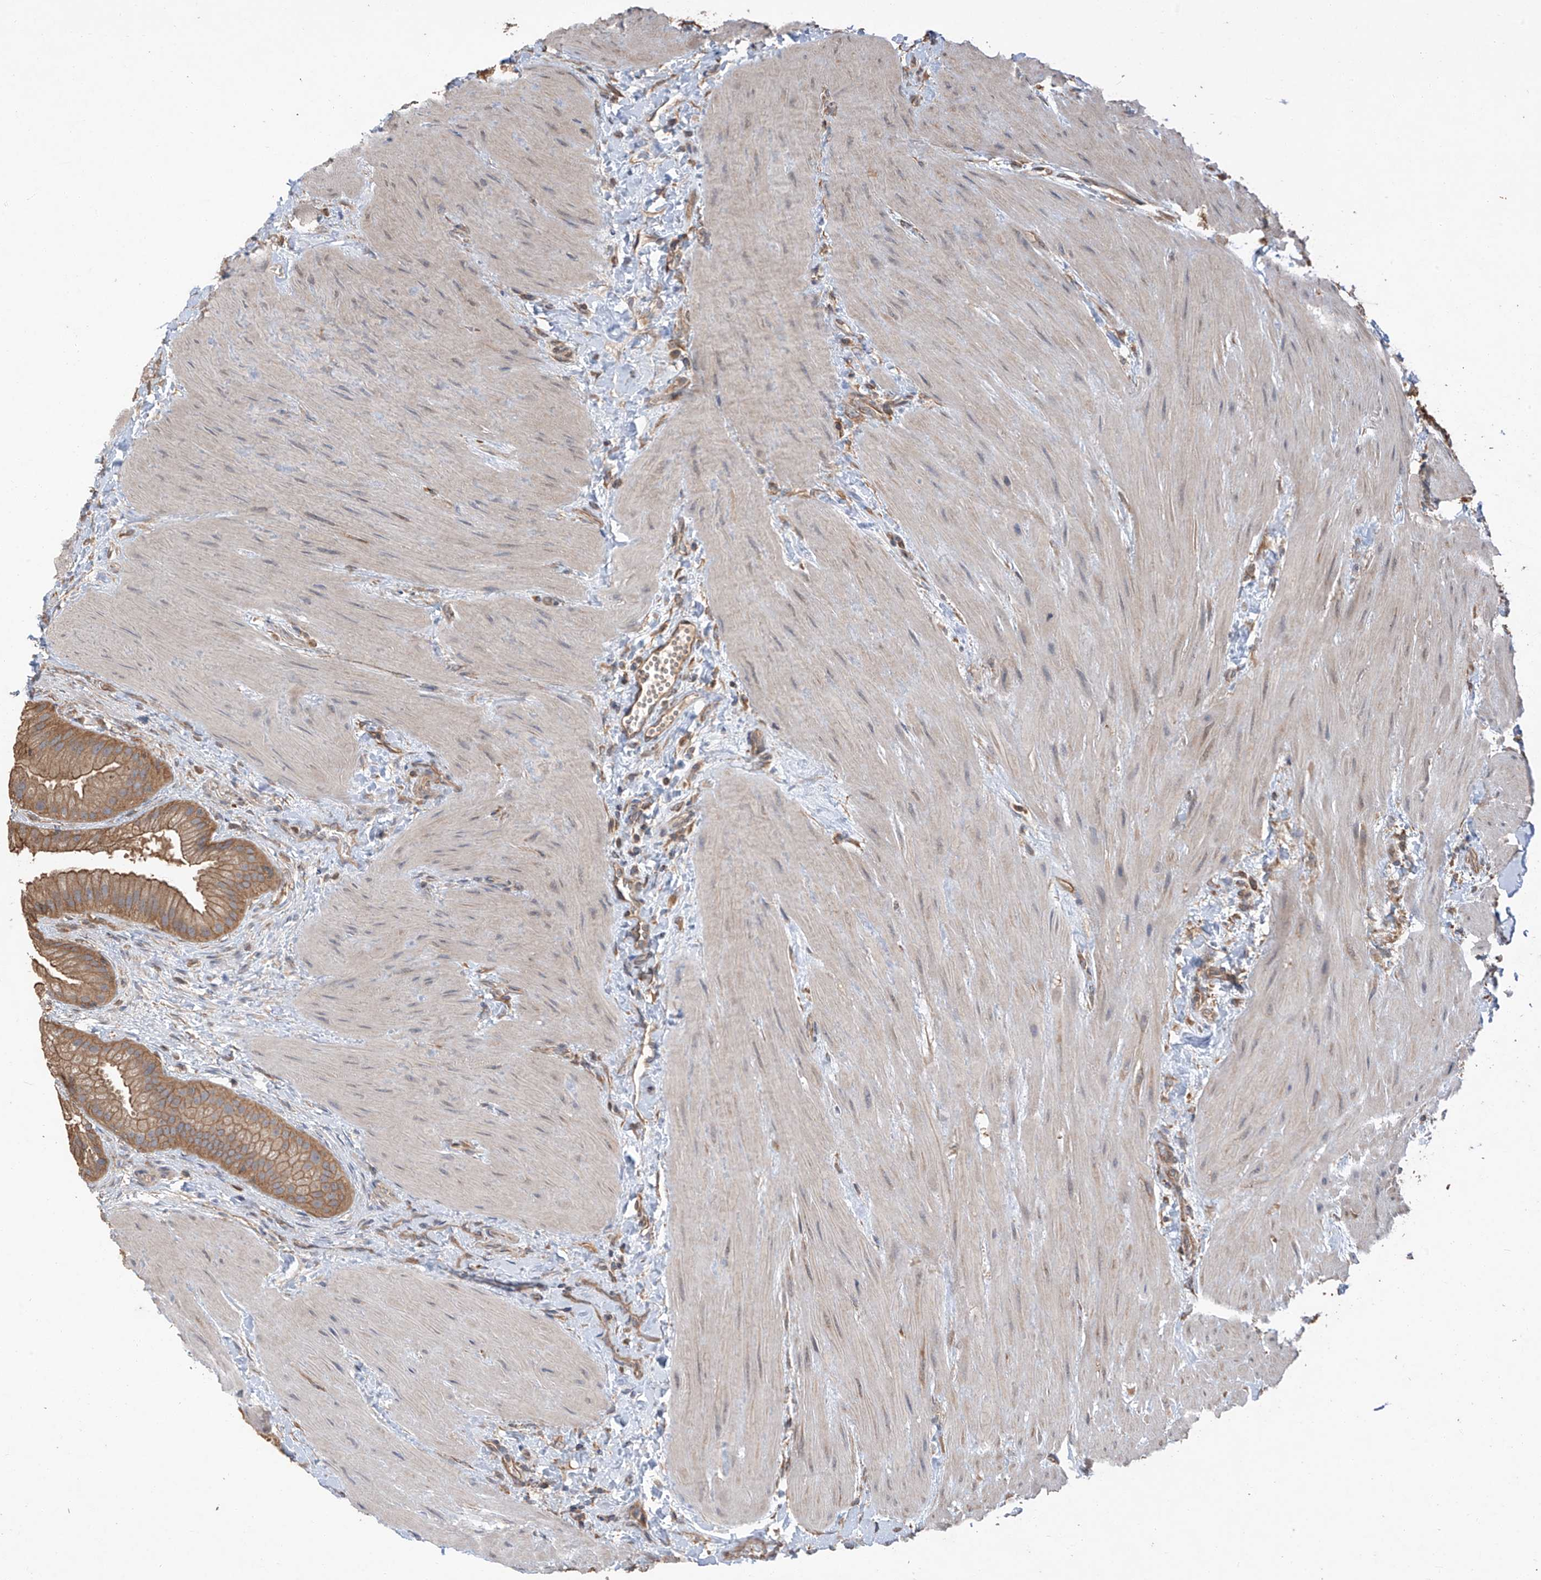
{"staining": {"intensity": "moderate", "quantity": ">75%", "location": "cytoplasmic/membranous"}, "tissue": "gallbladder", "cell_type": "Glandular cells", "image_type": "normal", "snomed": [{"axis": "morphology", "description": "Normal tissue, NOS"}, {"axis": "topography", "description": "Gallbladder"}], "caption": "Immunohistochemical staining of benign human gallbladder demonstrates moderate cytoplasmic/membranous protein expression in about >75% of glandular cells.", "gene": "AGBL5", "patient": {"sex": "male", "age": 55}}